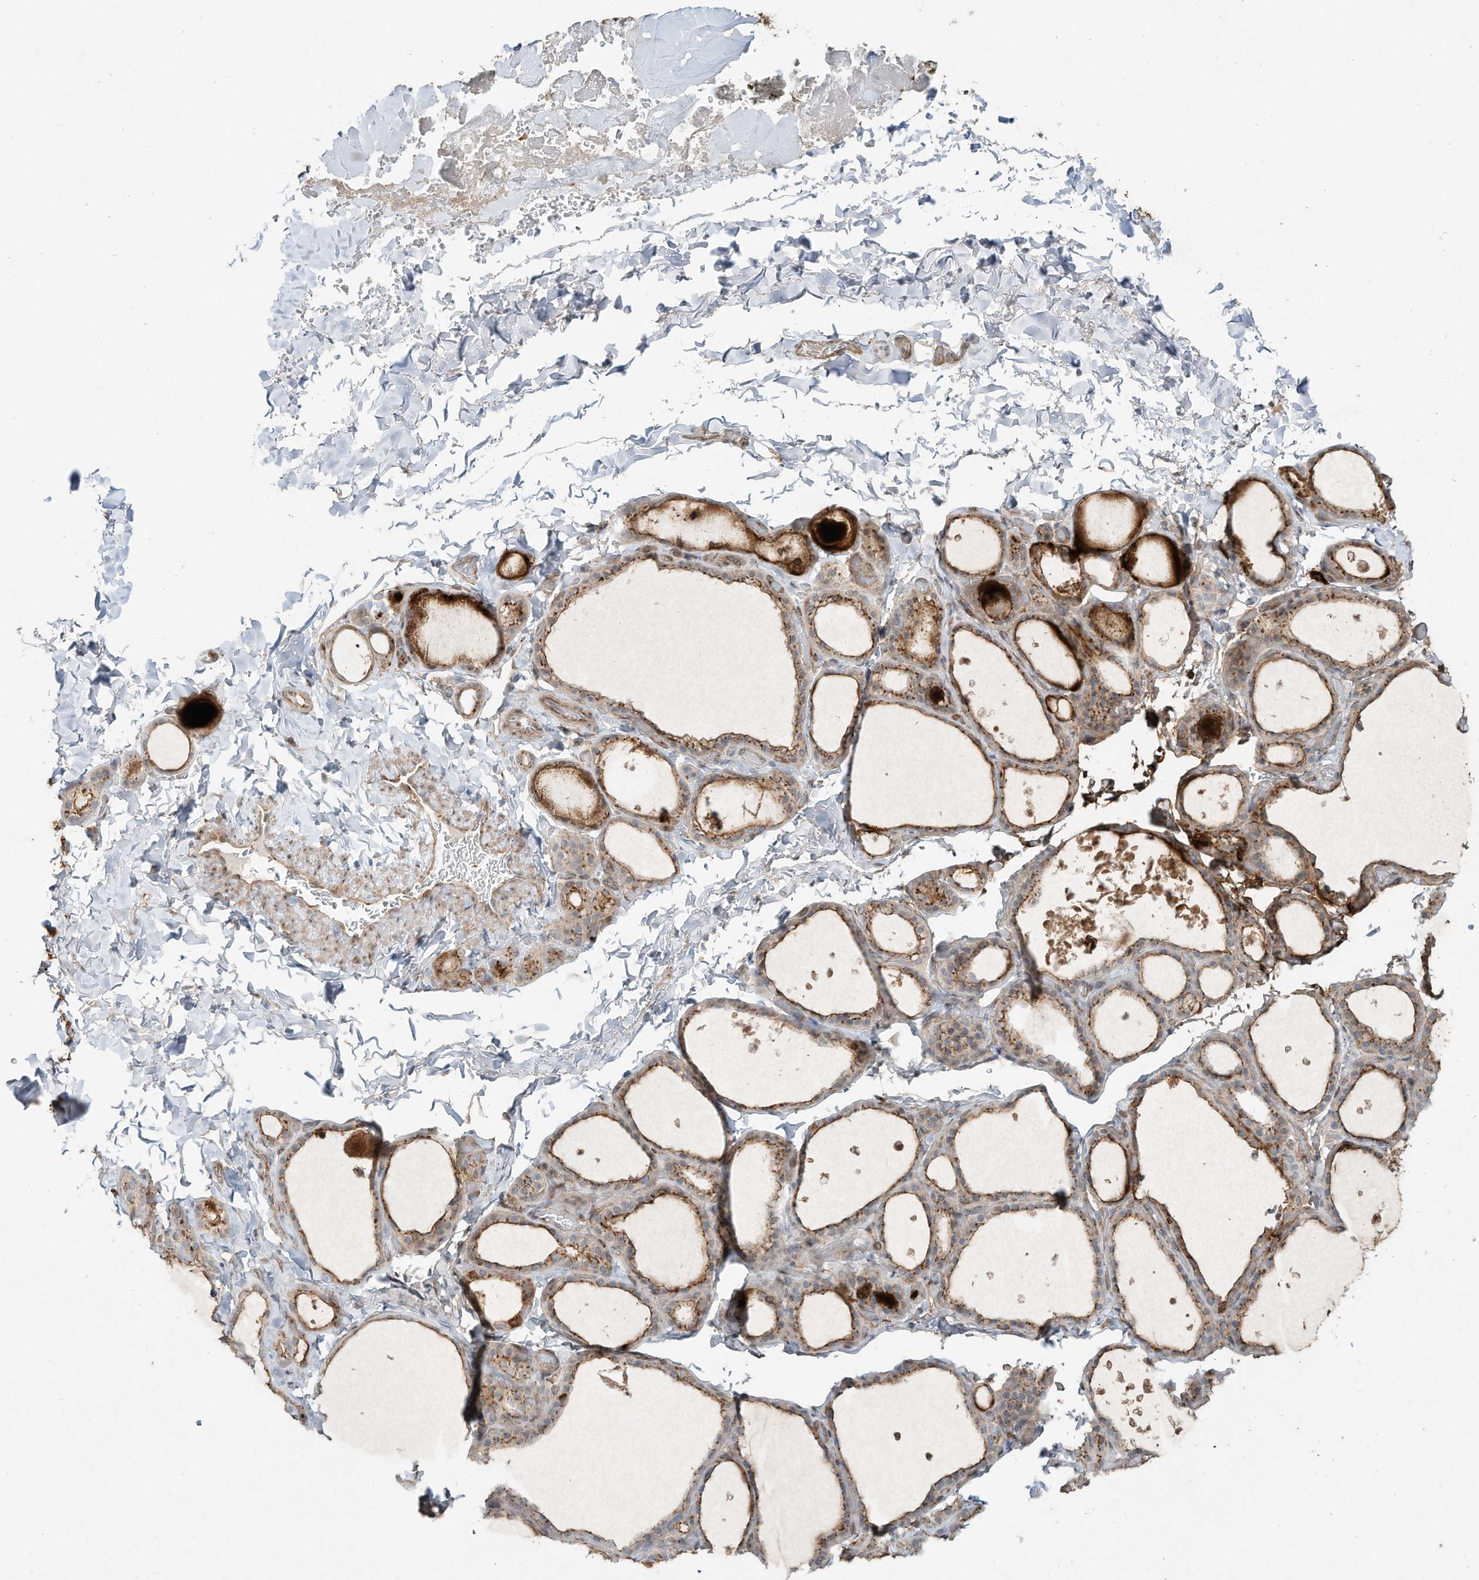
{"staining": {"intensity": "strong", "quantity": ">75%", "location": "cytoplasmic/membranous"}, "tissue": "thyroid gland", "cell_type": "Glandular cells", "image_type": "normal", "snomed": [{"axis": "morphology", "description": "Normal tissue, NOS"}, {"axis": "topography", "description": "Thyroid gland"}], "caption": "Protein staining of unremarkable thyroid gland exhibits strong cytoplasmic/membranous expression in approximately >75% of glandular cells. (DAB (3,3'-diaminobenzidine) IHC, brown staining for protein, blue staining for nuclei).", "gene": "CUX1", "patient": {"sex": "female", "age": 44}}